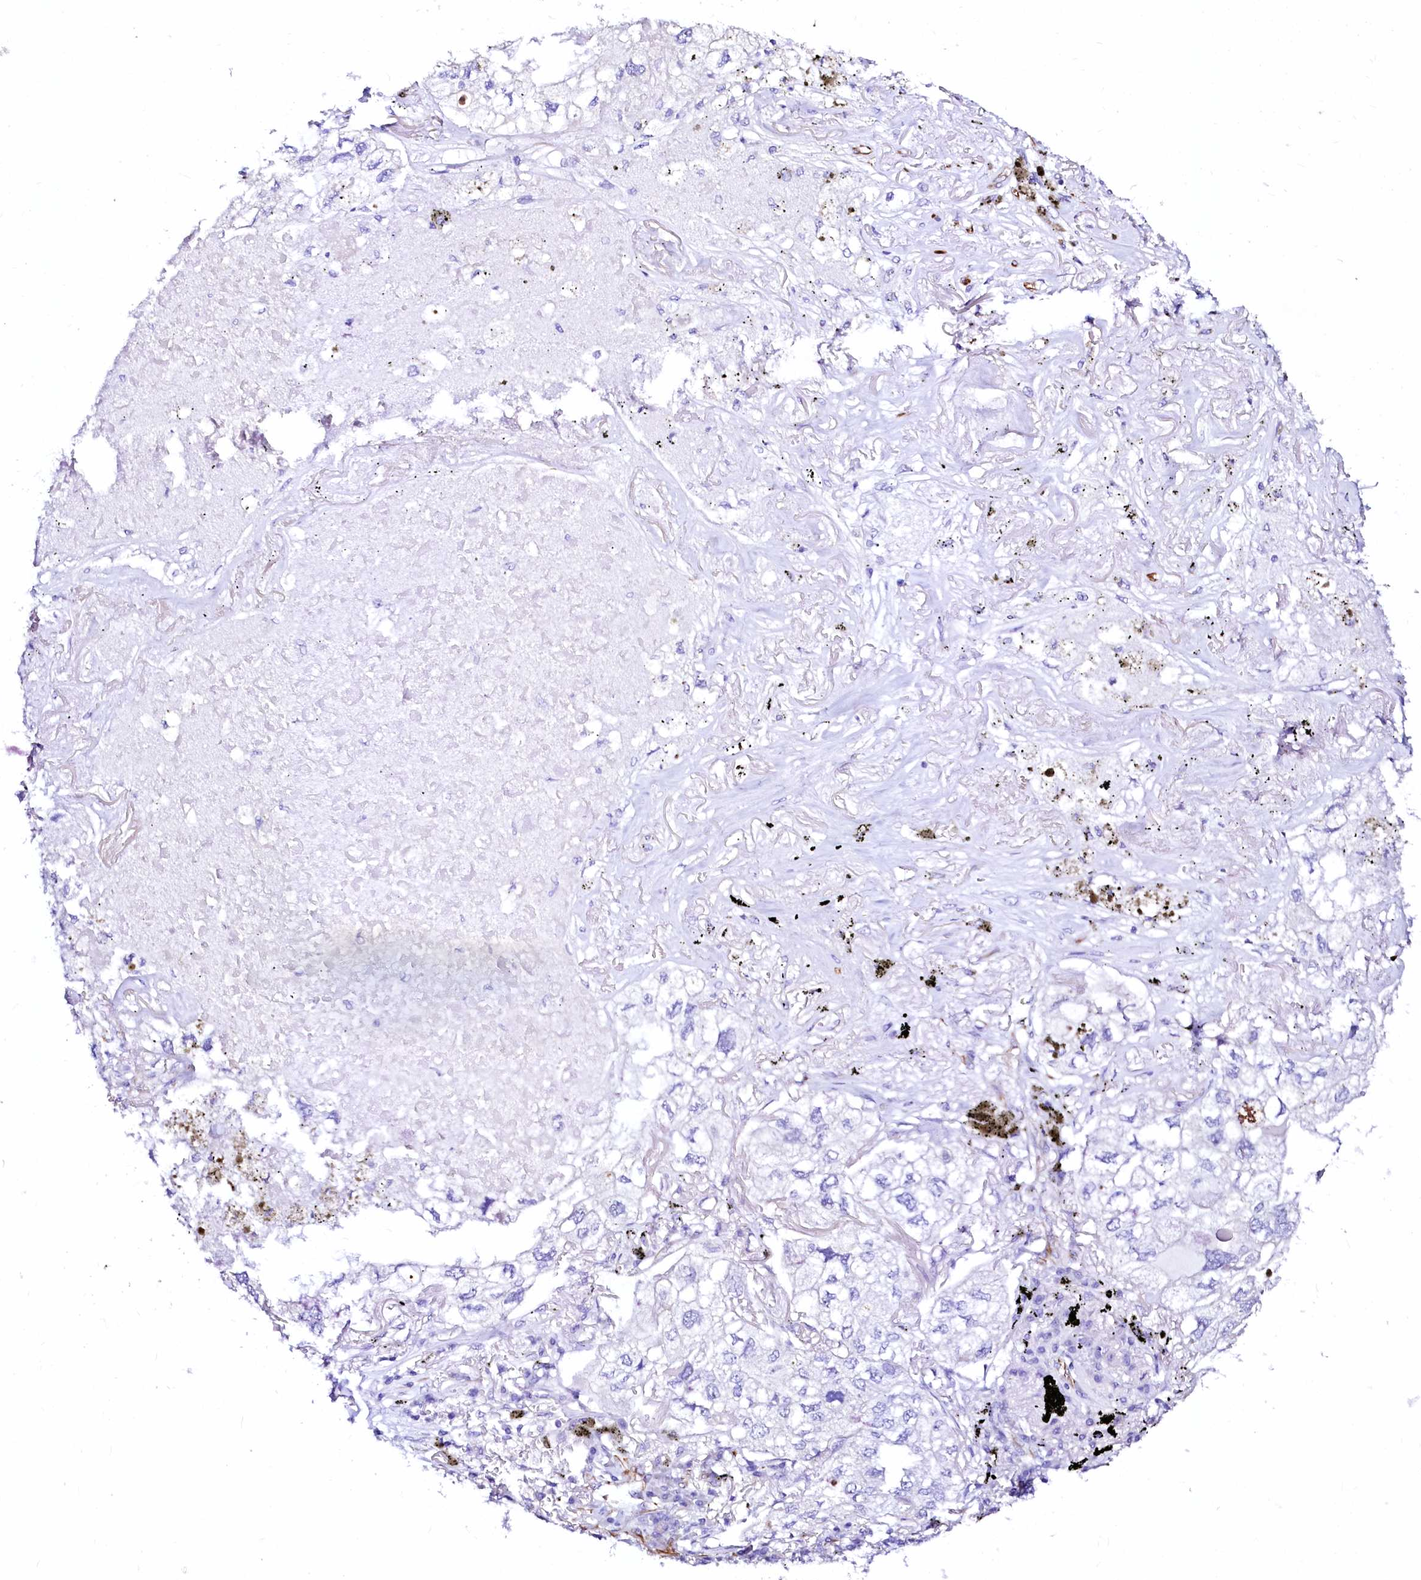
{"staining": {"intensity": "negative", "quantity": "none", "location": "none"}, "tissue": "lung cancer", "cell_type": "Tumor cells", "image_type": "cancer", "snomed": [{"axis": "morphology", "description": "Adenocarcinoma, NOS"}, {"axis": "topography", "description": "Lung"}], "caption": "Image shows no protein expression in tumor cells of lung cancer (adenocarcinoma) tissue.", "gene": "SFR1", "patient": {"sex": "male", "age": 65}}